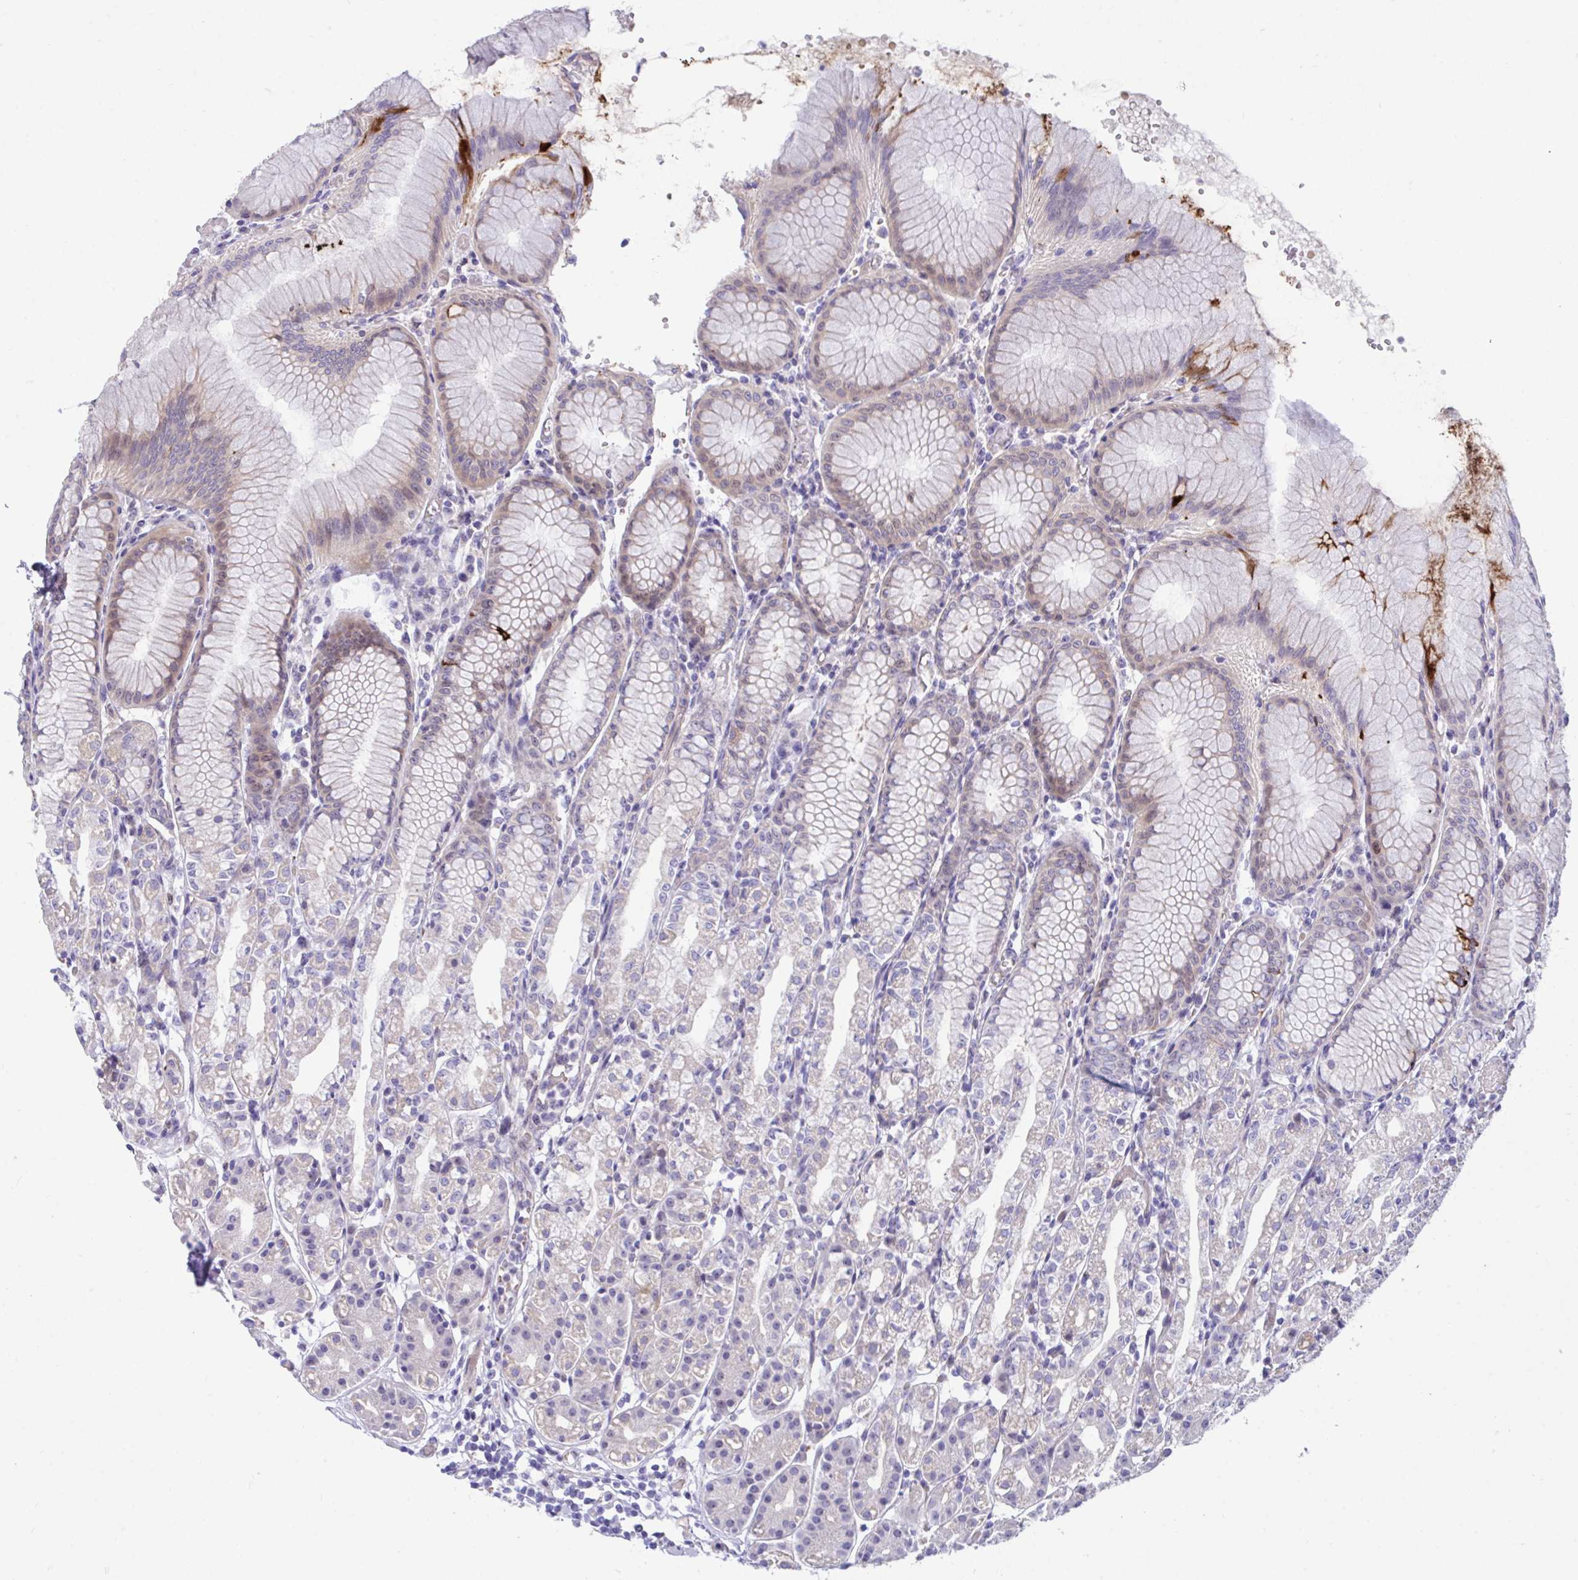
{"staining": {"intensity": "weak", "quantity": "<25%", "location": "cytoplasmic/membranous,nuclear"}, "tissue": "stomach", "cell_type": "Glandular cells", "image_type": "normal", "snomed": [{"axis": "morphology", "description": "Normal tissue, NOS"}, {"axis": "topography", "description": "Stomach"}], "caption": "Immunohistochemistry micrograph of normal stomach: human stomach stained with DAB demonstrates no significant protein expression in glandular cells.", "gene": "CENPQ", "patient": {"sex": "female", "age": 57}}